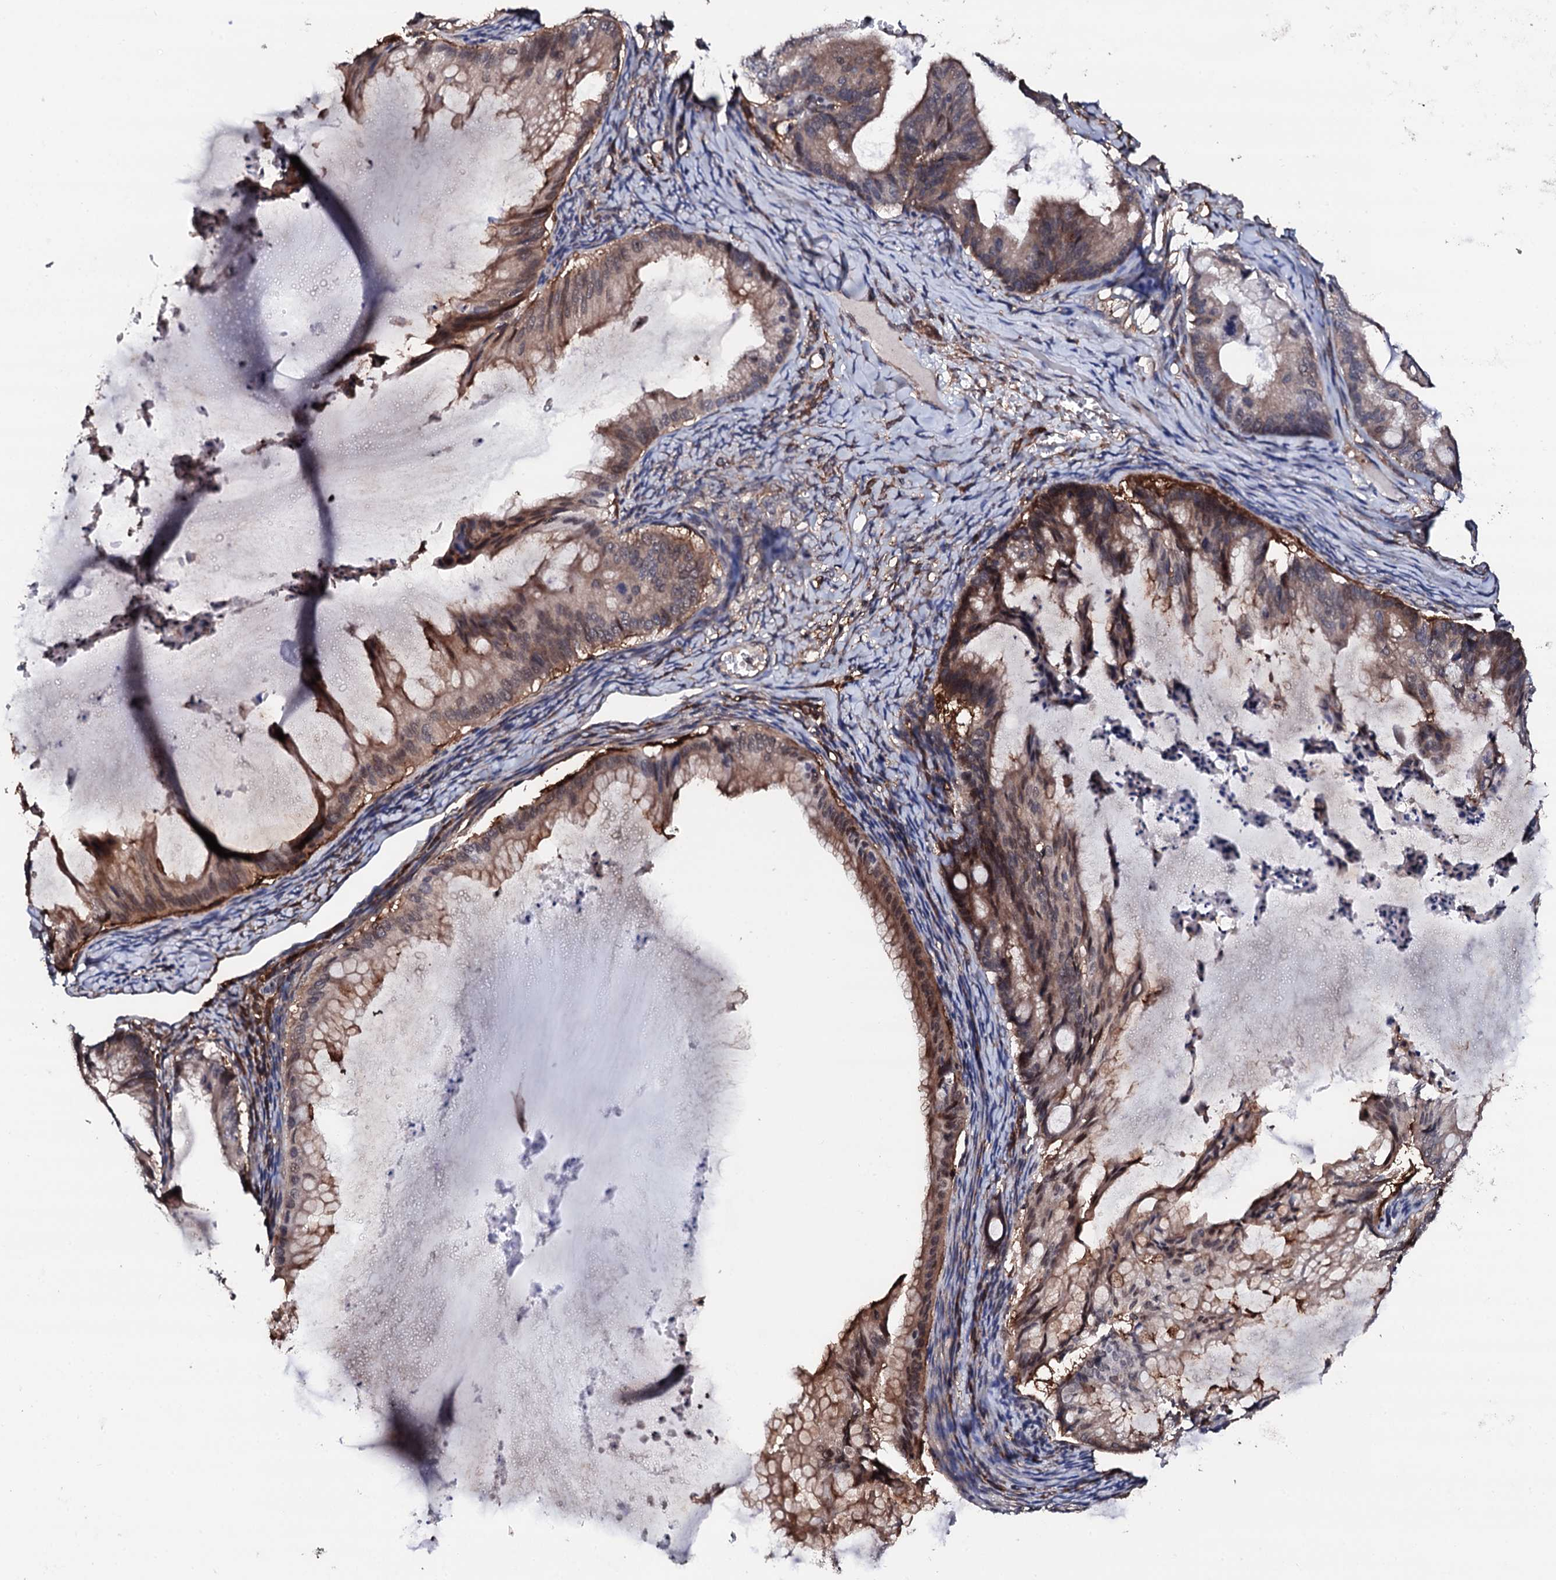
{"staining": {"intensity": "moderate", "quantity": ">75%", "location": "cytoplasmic/membranous"}, "tissue": "ovarian cancer", "cell_type": "Tumor cells", "image_type": "cancer", "snomed": [{"axis": "morphology", "description": "Cystadenocarcinoma, mucinous, NOS"}, {"axis": "topography", "description": "Ovary"}], "caption": "Ovarian cancer stained for a protein displays moderate cytoplasmic/membranous positivity in tumor cells.", "gene": "EDC3", "patient": {"sex": "female", "age": 71}}